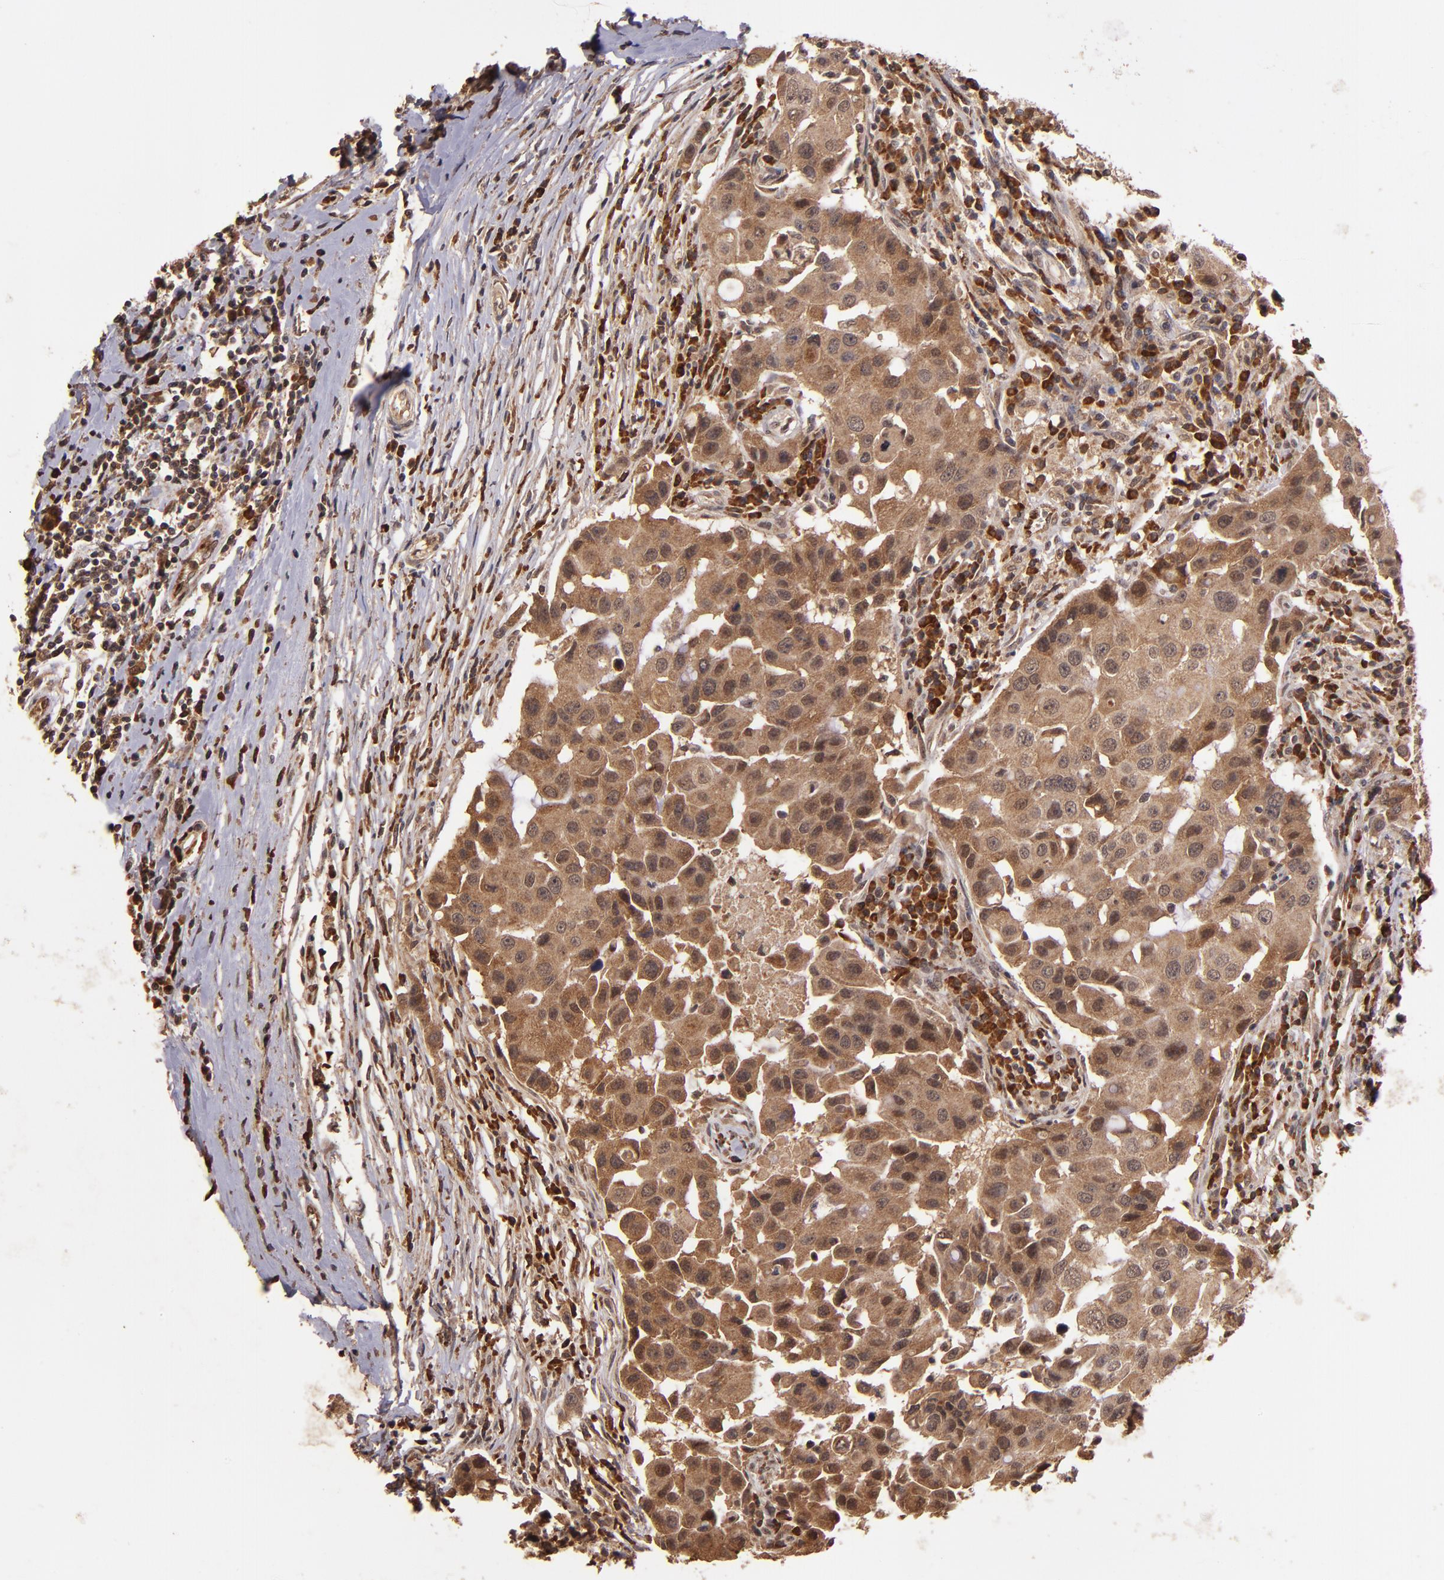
{"staining": {"intensity": "moderate", "quantity": ">75%", "location": "cytoplasmic/membranous"}, "tissue": "breast cancer", "cell_type": "Tumor cells", "image_type": "cancer", "snomed": [{"axis": "morphology", "description": "Duct carcinoma"}, {"axis": "topography", "description": "Breast"}], "caption": "A medium amount of moderate cytoplasmic/membranous positivity is present in approximately >75% of tumor cells in intraductal carcinoma (breast) tissue.", "gene": "RIOK3", "patient": {"sex": "female", "age": 27}}